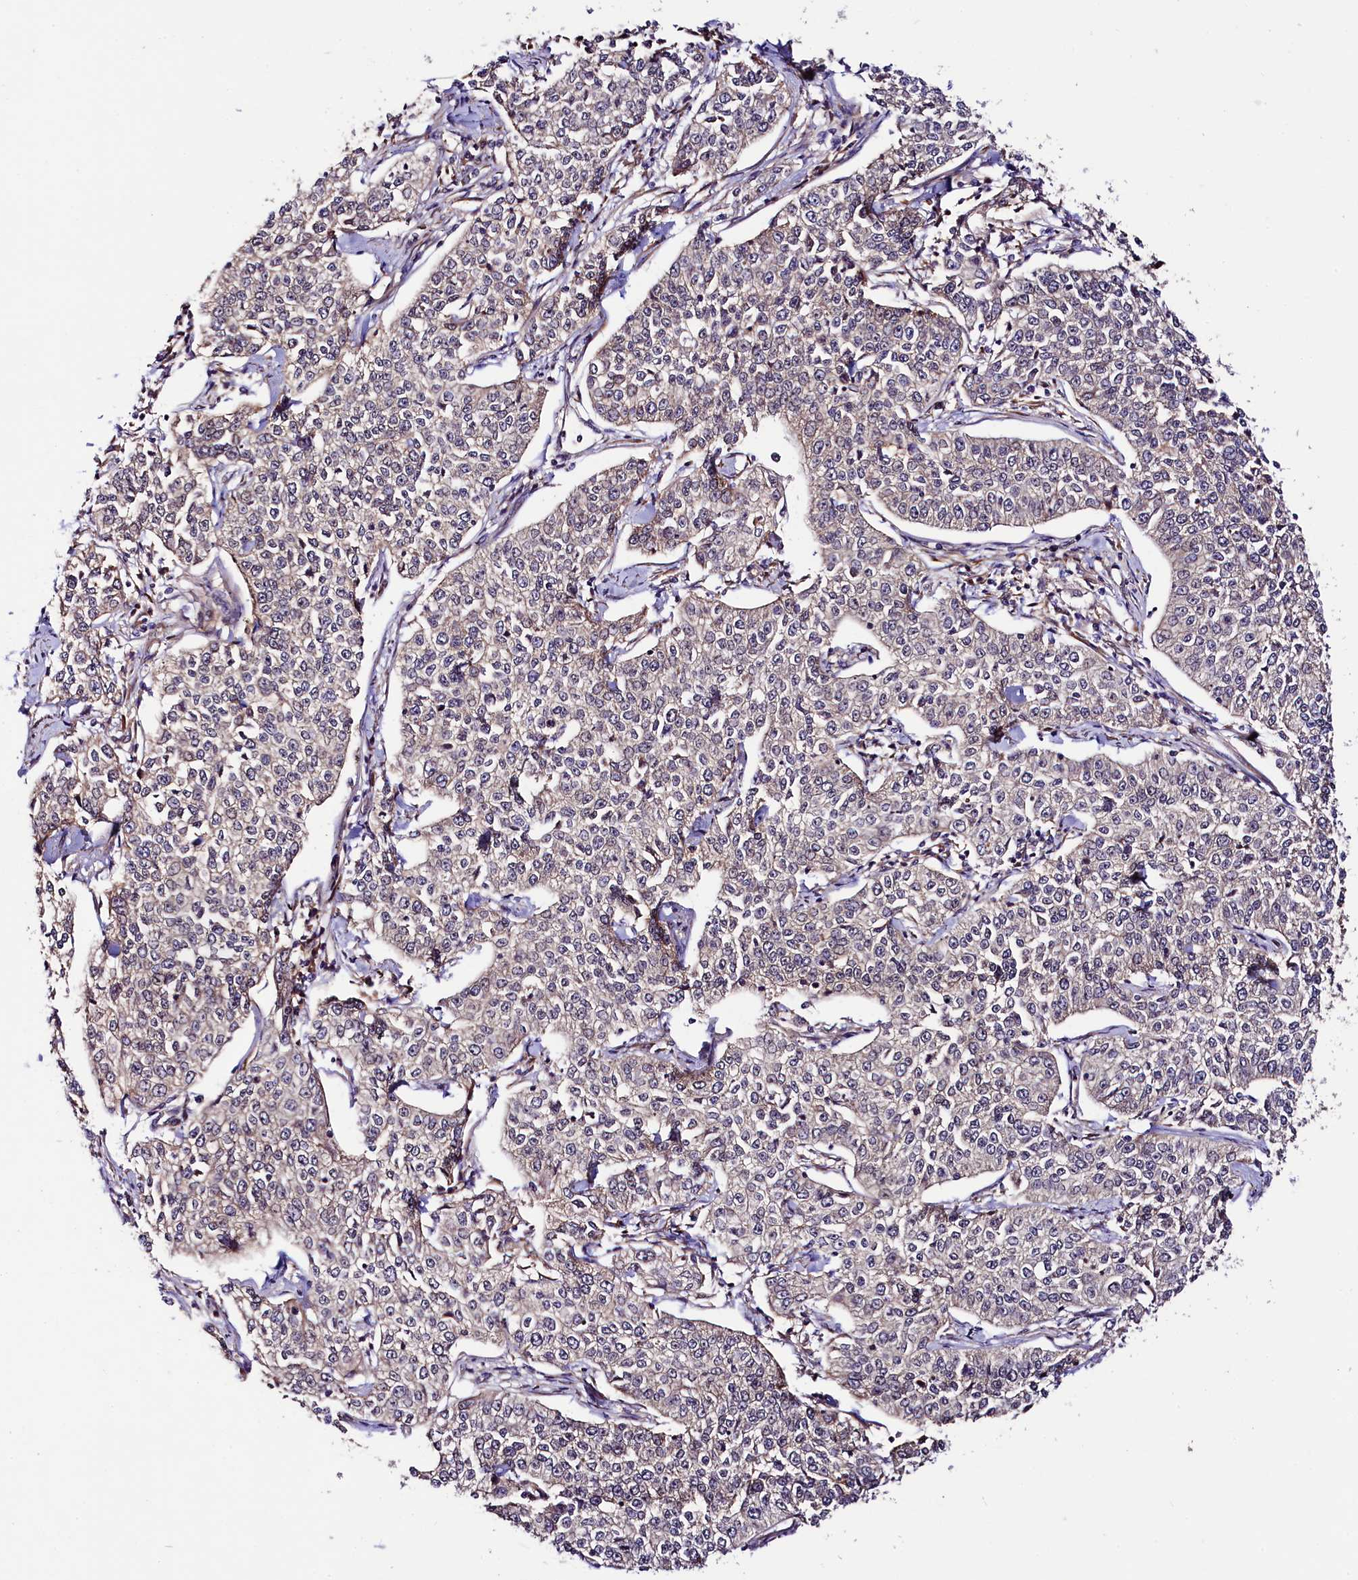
{"staining": {"intensity": "negative", "quantity": "none", "location": "none"}, "tissue": "cervical cancer", "cell_type": "Tumor cells", "image_type": "cancer", "snomed": [{"axis": "morphology", "description": "Squamous cell carcinoma, NOS"}, {"axis": "topography", "description": "Cervix"}], "caption": "Tumor cells are negative for protein expression in human cervical cancer (squamous cell carcinoma). (Brightfield microscopy of DAB (3,3'-diaminobenzidine) immunohistochemistry (IHC) at high magnification).", "gene": "VPS35", "patient": {"sex": "female", "age": 35}}